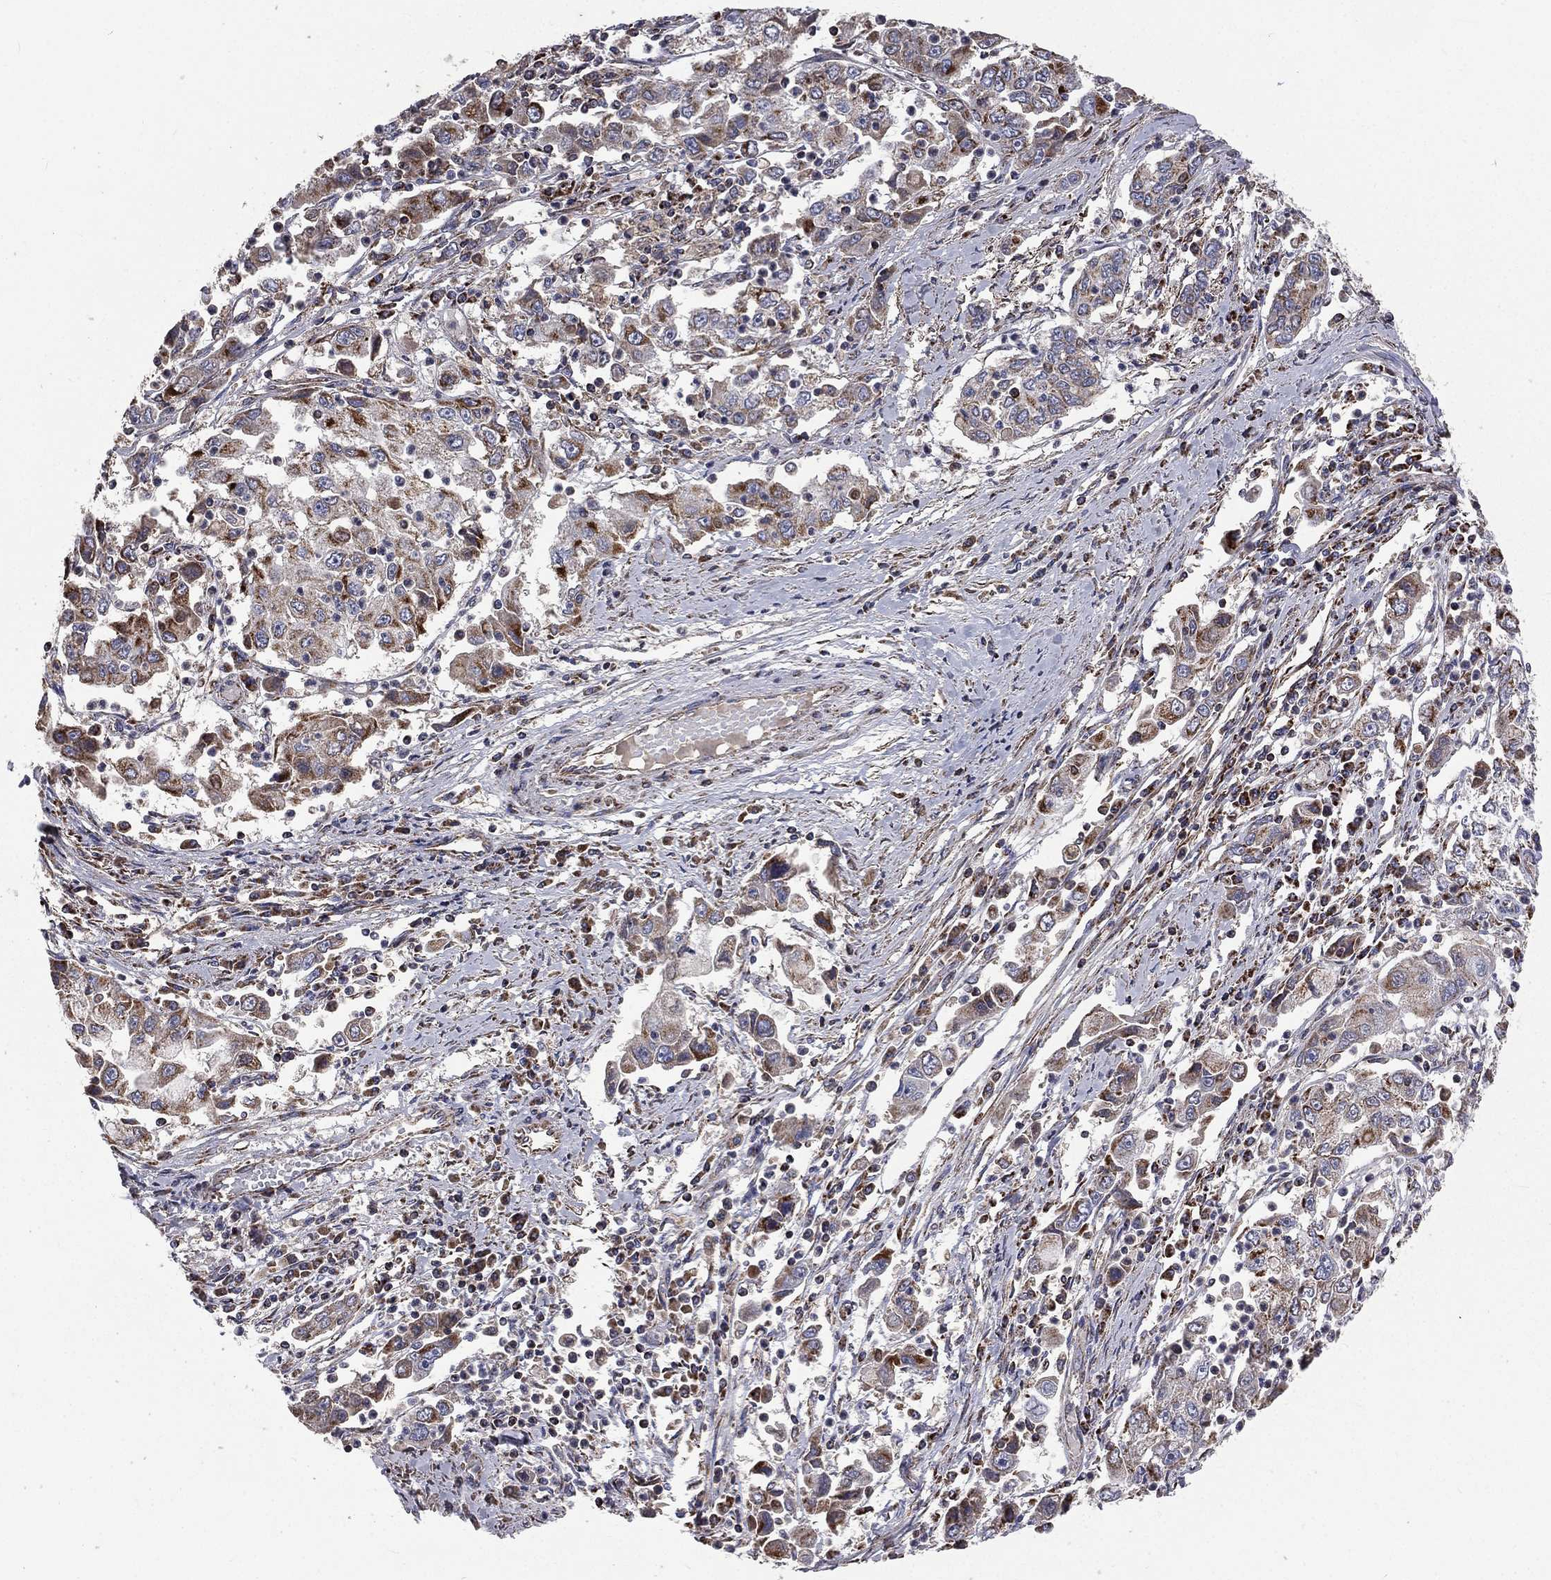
{"staining": {"intensity": "moderate", "quantity": "<25%", "location": "cytoplasmic/membranous"}, "tissue": "cervical cancer", "cell_type": "Tumor cells", "image_type": "cancer", "snomed": [{"axis": "morphology", "description": "Squamous cell carcinoma, NOS"}, {"axis": "topography", "description": "Cervix"}], "caption": "The immunohistochemical stain shows moderate cytoplasmic/membranous expression in tumor cells of squamous cell carcinoma (cervical) tissue.", "gene": "GPD1", "patient": {"sex": "female", "age": 36}}